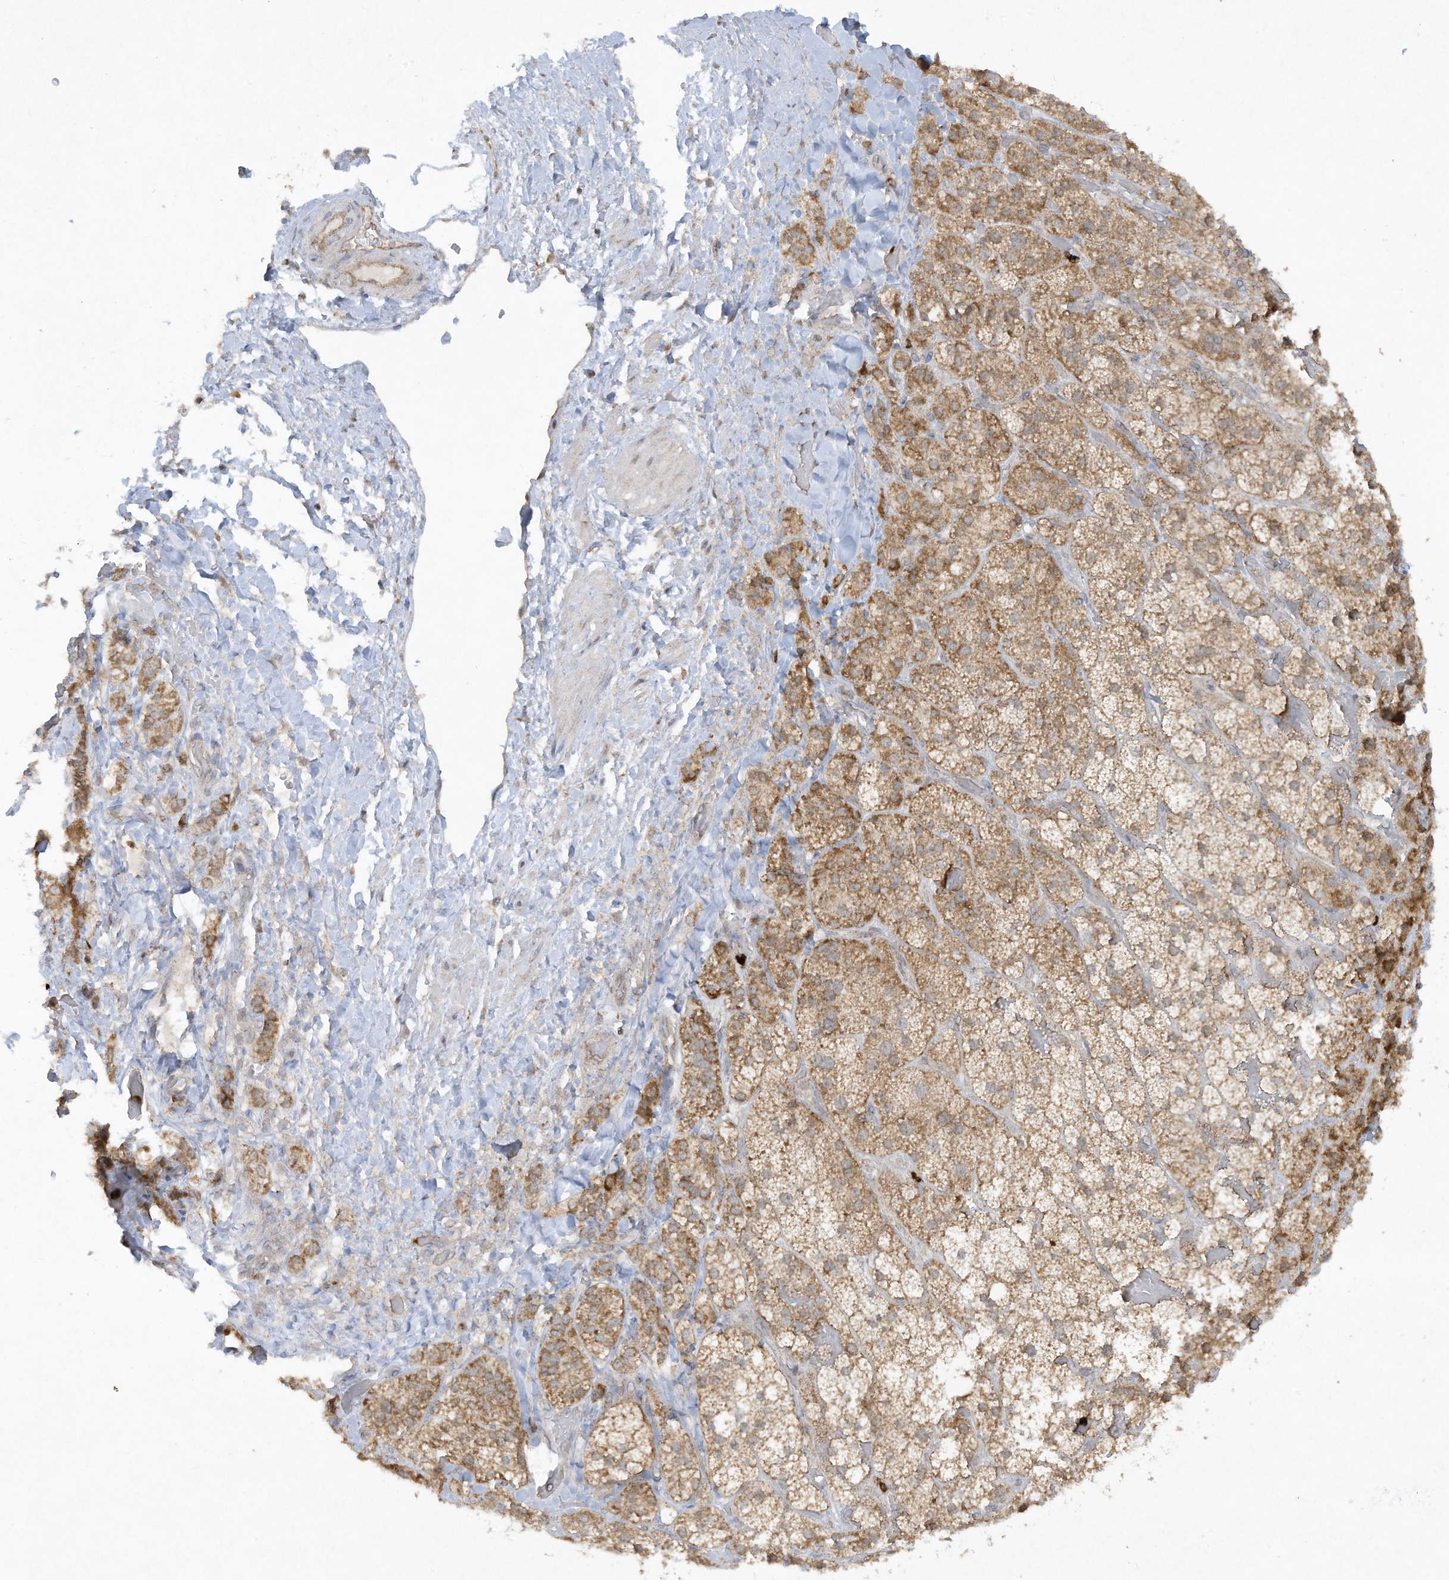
{"staining": {"intensity": "moderate", "quantity": ">75%", "location": "cytoplasmic/membranous"}, "tissue": "adrenal gland", "cell_type": "Glandular cells", "image_type": "normal", "snomed": [{"axis": "morphology", "description": "Normal tissue, NOS"}, {"axis": "topography", "description": "Adrenal gland"}], "caption": "A medium amount of moderate cytoplasmic/membranous staining is appreciated in about >75% of glandular cells in benign adrenal gland. Ihc stains the protein of interest in brown and the nuclei are stained blue.", "gene": "CHRNA4", "patient": {"sex": "male", "age": 57}}